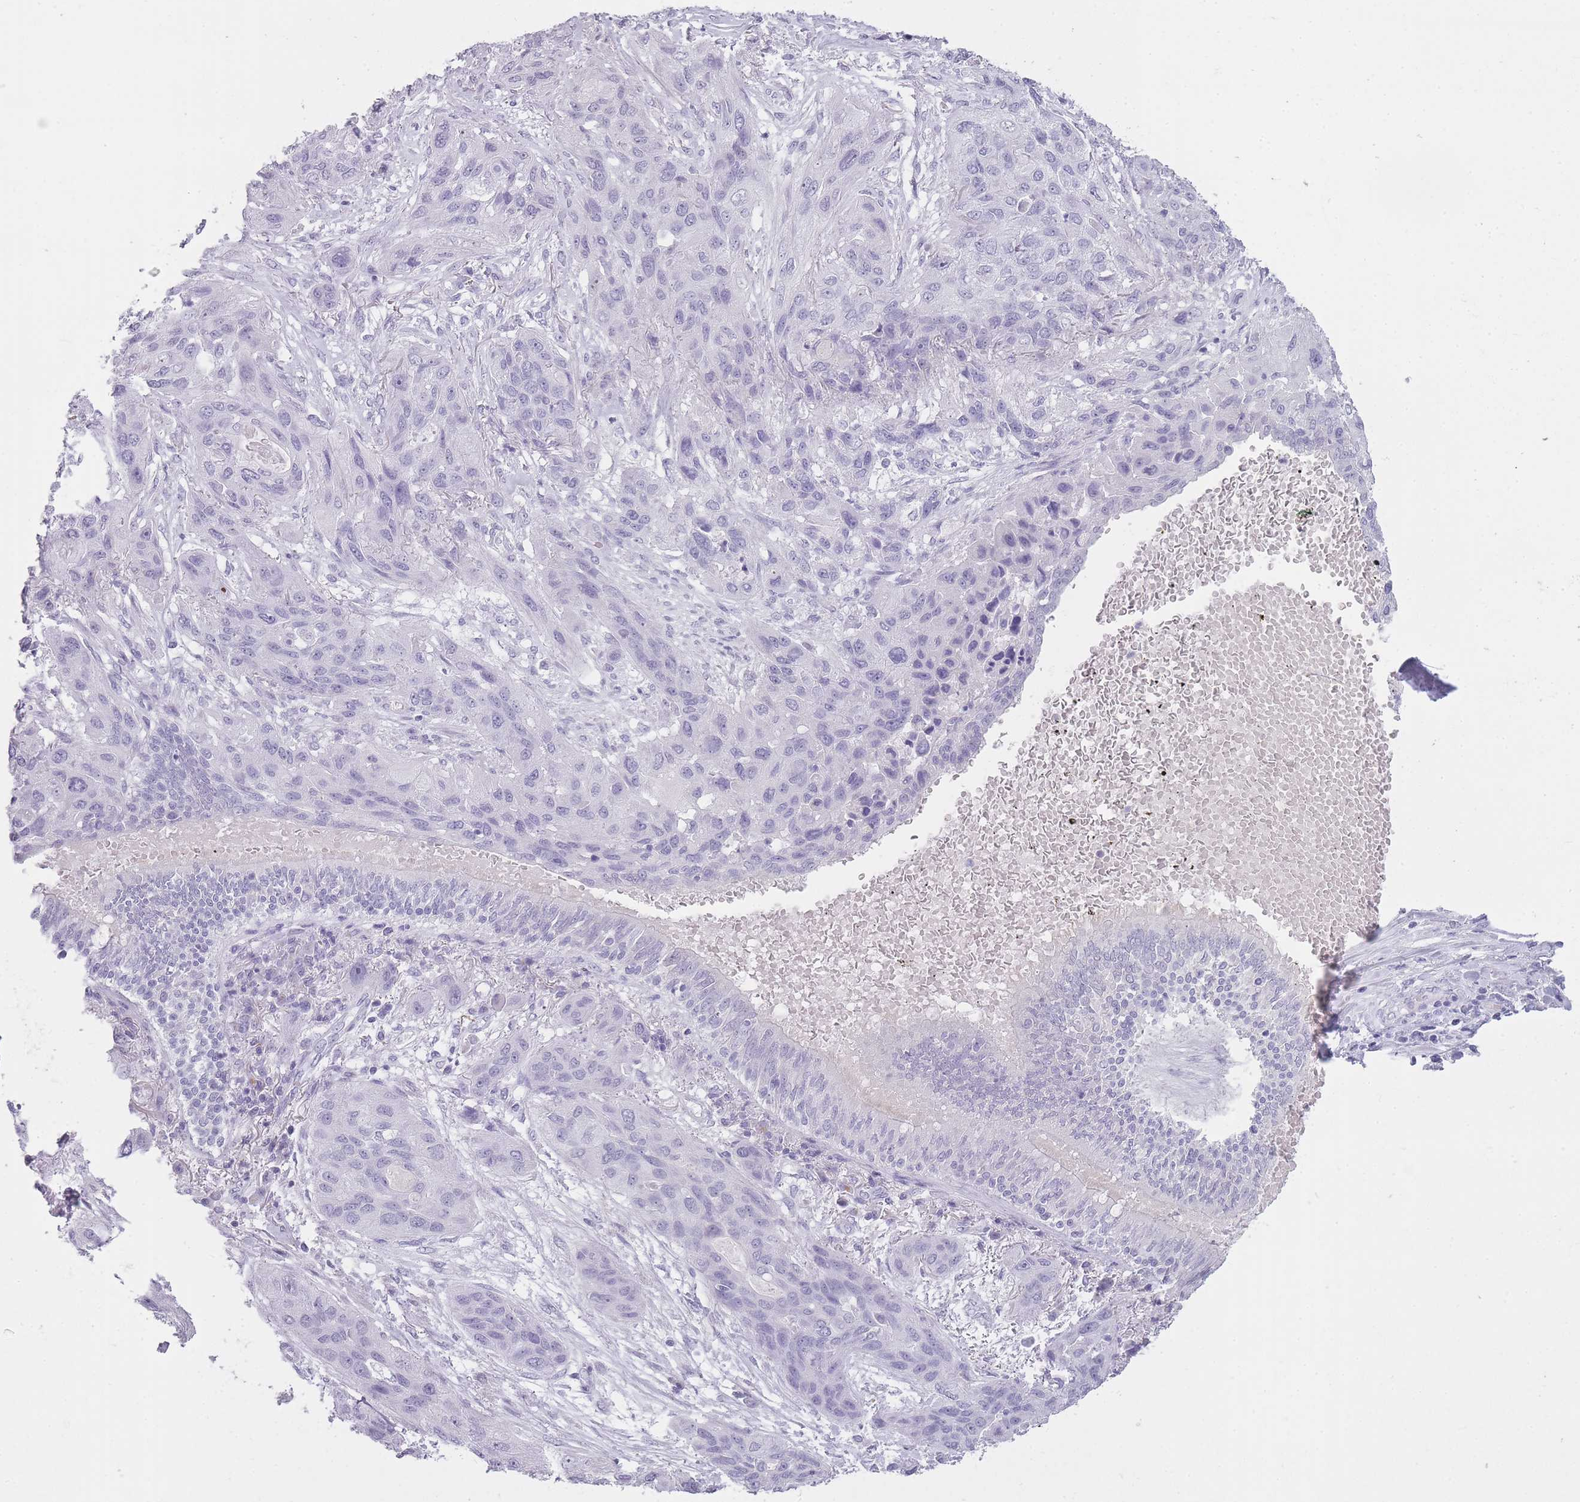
{"staining": {"intensity": "negative", "quantity": "none", "location": "none"}, "tissue": "lung cancer", "cell_type": "Tumor cells", "image_type": "cancer", "snomed": [{"axis": "morphology", "description": "Squamous cell carcinoma, NOS"}, {"axis": "topography", "description": "Lung"}], "caption": "Tumor cells are negative for protein expression in human lung squamous cell carcinoma.", "gene": "GOLGA6D", "patient": {"sex": "female", "age": 70}}